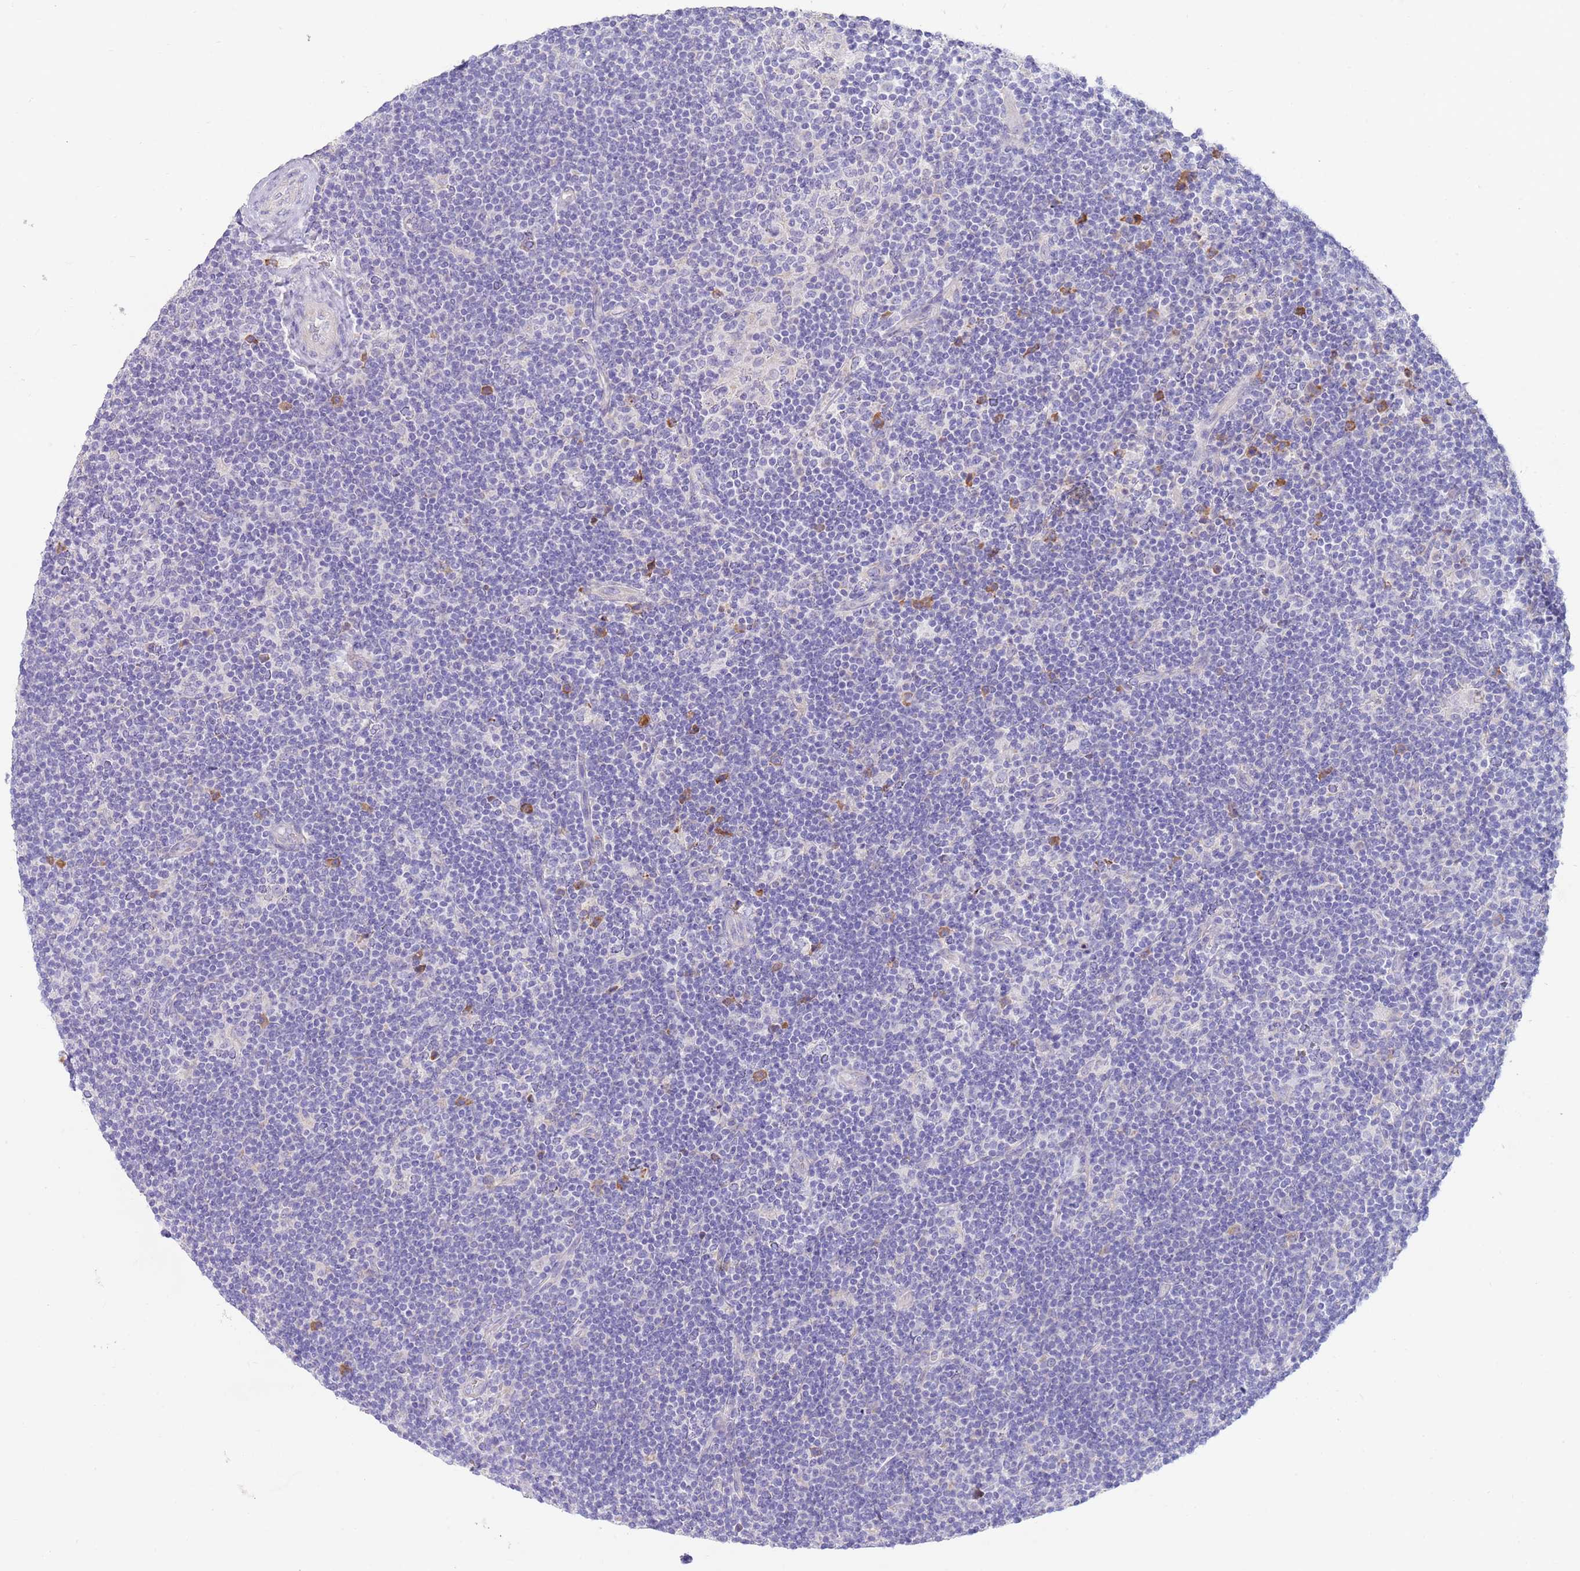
{"staining": {"intensity": "negative", "quantity": "none", "location": "none"}, "tissue": "lymphoma", "cell_type": "Tumor cells", "image_type": "cancer", "snomed": [{"axis": "morphology", "description": "Hodgkin's disease, NOS"}, {"axis": "topography", "description": "Lymph node"}], "caption": "DAB (3,3'-diaminobenzidine) immunohistochemical staining of Hodgkin's disease displays no significant staining in tumor cells. (Brightfield microscopy of DAB immunohistochemistry at high magnification).", "gene": "CCDC149", "patient": {"sex": "female", "age": 57}}